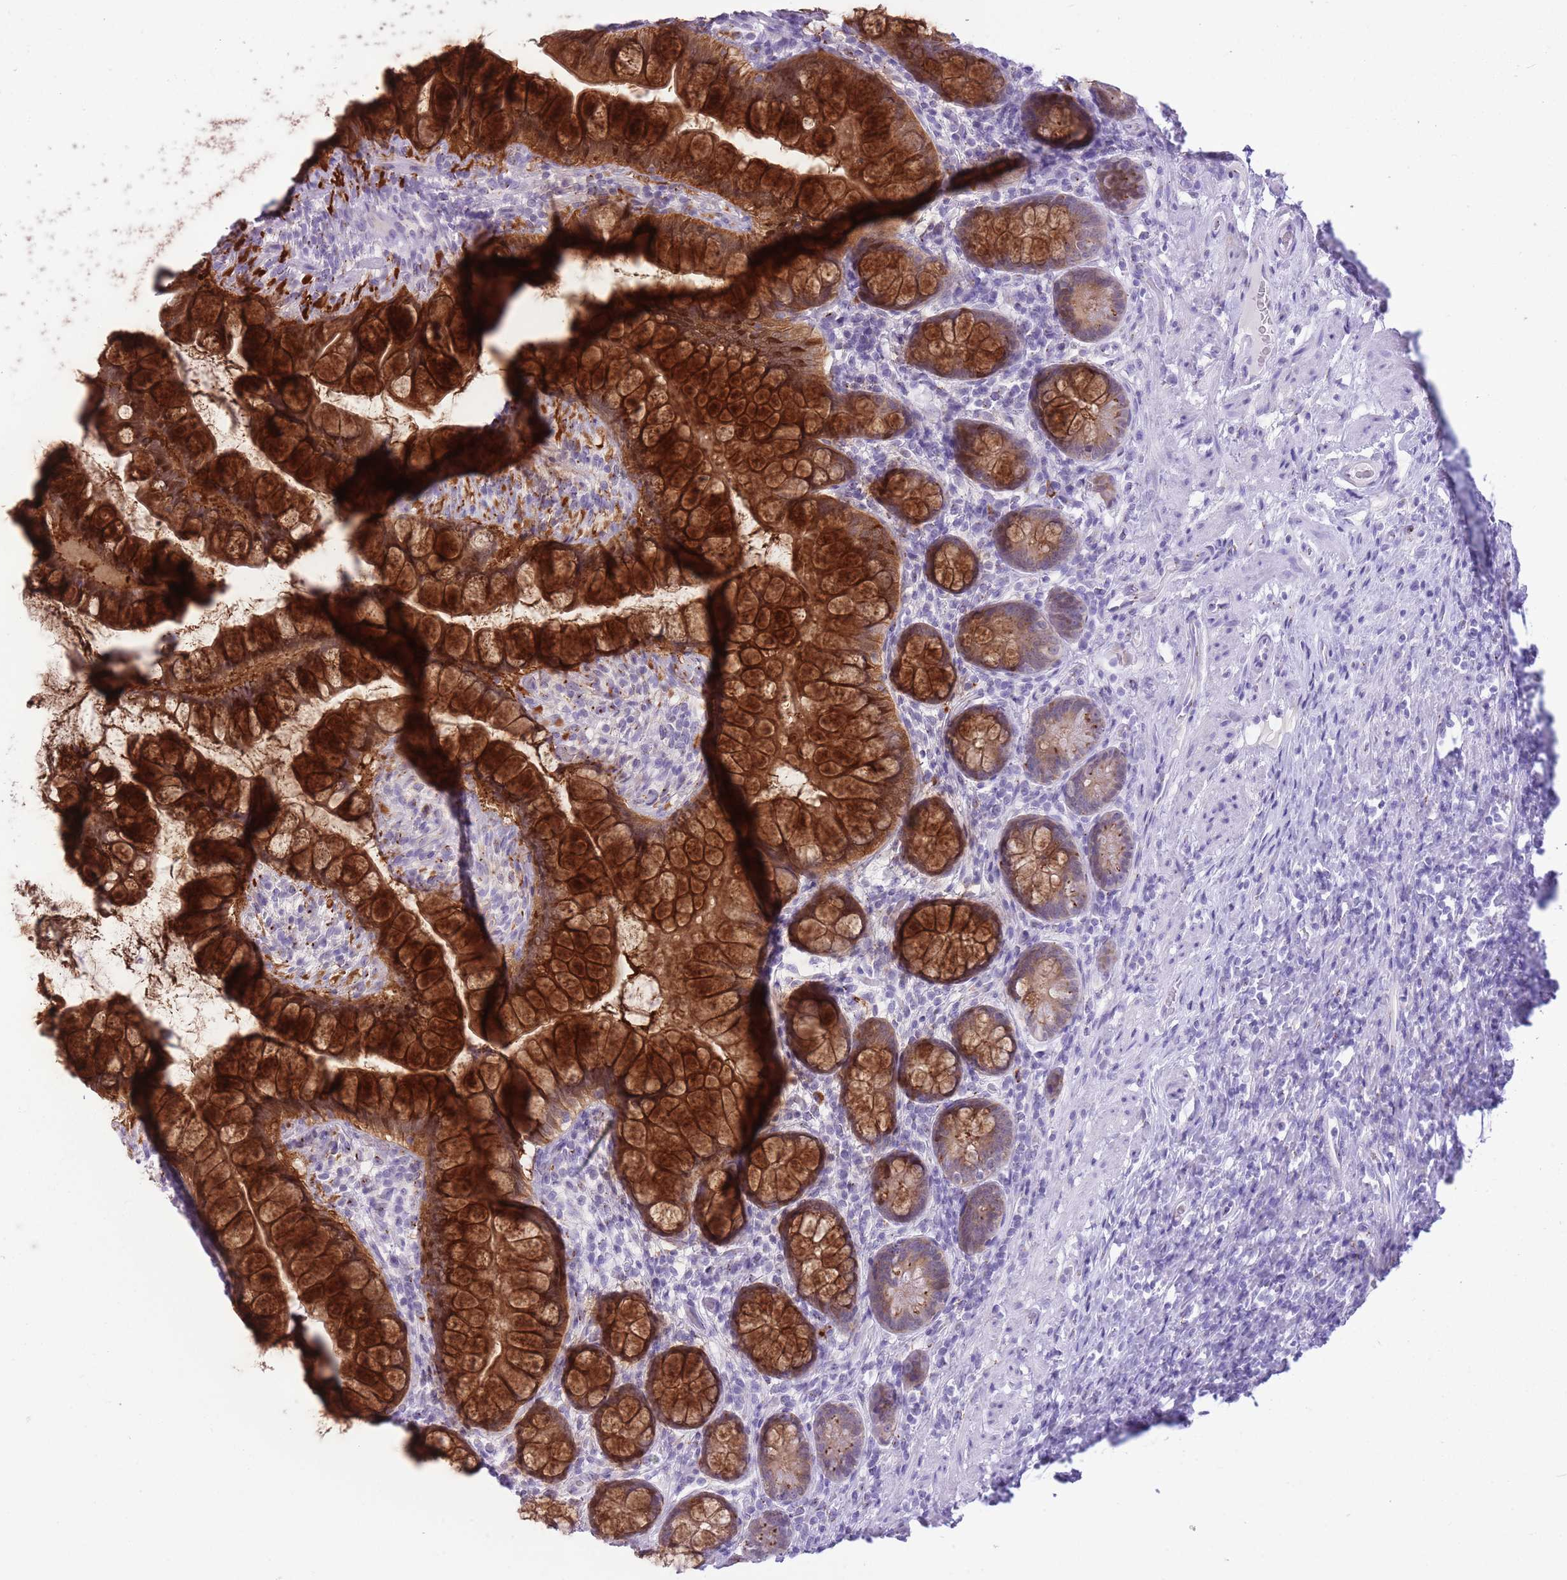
{"staining": {"intensity": "strong", "quantity": ">75%", "location": "cytoplasmic/membranous"}, "tissue": "small intestine", "cell_type": "Glandular cells", "image_type": "normal", "snomed": [{"axis": "morphology", "description": "Normal tissue, NOS"}, {"axis": "topography", "description": "Small intestine"}], "caption": "Protein expression analysis of normal small intestine demonstrates strong cytoplasmic/membranous staining in about >75% of glandular cells.", "gene": "B4GALT2", "patient": {"sex": "male", "age": 70}}